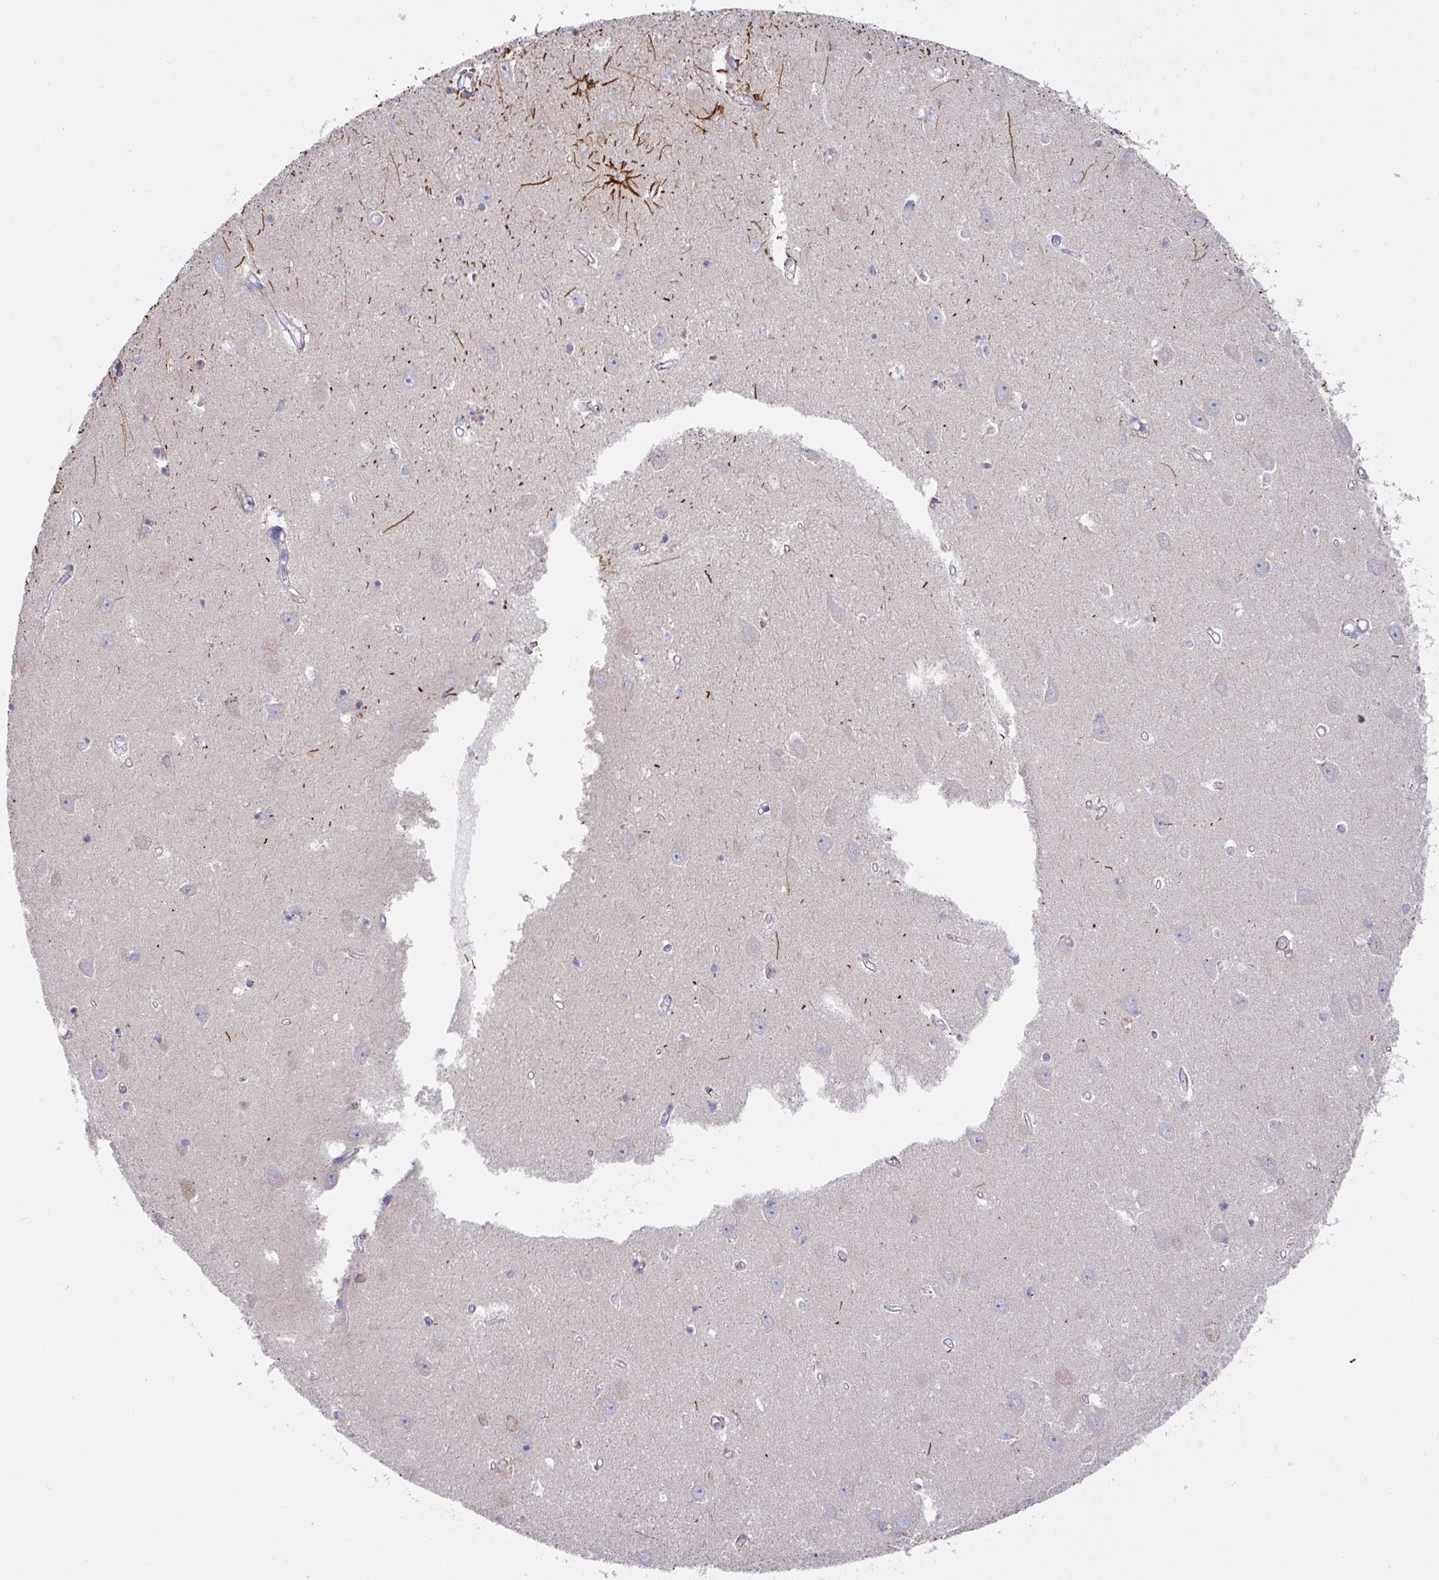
{"staining": {"intensity": "negative", "quantity": "none", "location": "none"}, "tissue": "hippocampus", "cell_type": "Glial cells", "image_type": "normal", "snomed": [{"axis": "morphology", "description": "Normal tissue, NOS"}, {"axis": "topography", "description": "Hippocampus"}], "caption": "The immunohistochemistry (IHC) photomicrograph has no significant positivity in glial cells of hippocampus.", "gene": "IL4R", "patient": {"sex": "female", "age": 64}}